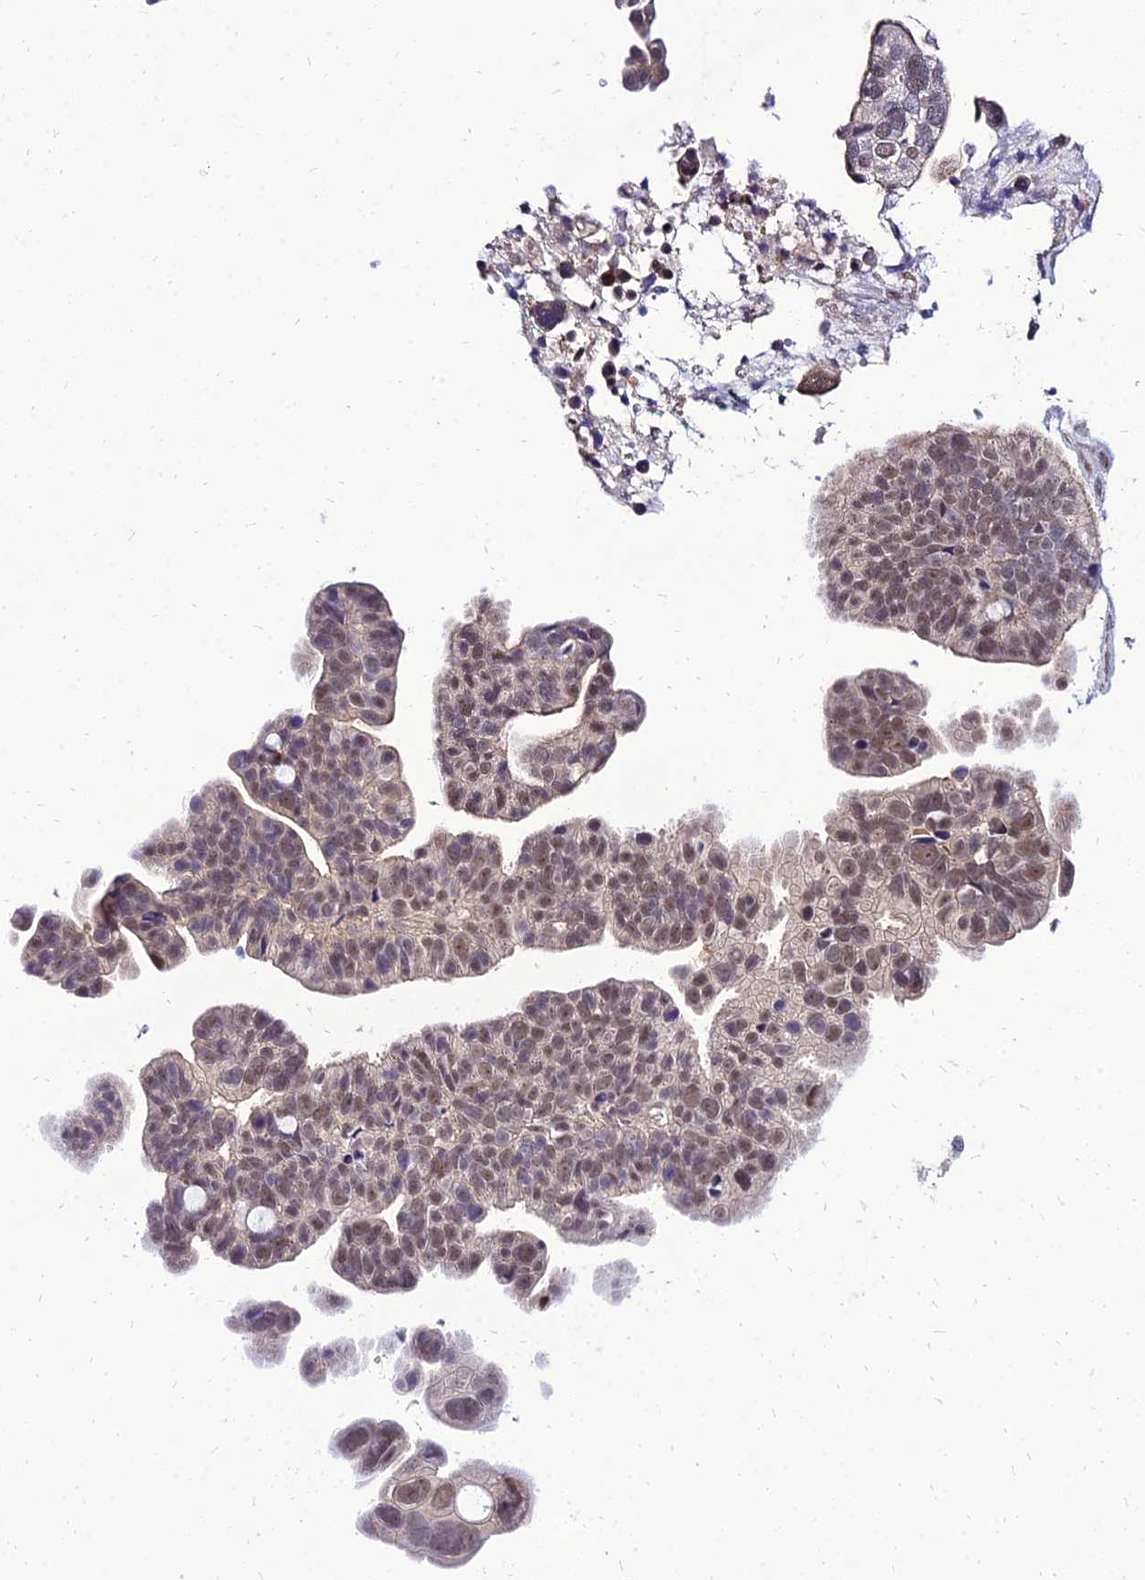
{"staining": {"intensity": "weak", "quantity": "25%-75%", "location": "nuclear"}, "tissue": "ovarian cancer", "cell_type": "Tumor cells", "image_type": "cancer", "snomed": [{"axis": "morphology", "description": "Cystadenocarcinoma, serous, NOS"}, {"axis": "topography", "description": "Ovary"}], "caption": "Immunohistochemistry (IHC) micrograph of ovarian serous cystadenocarcinoma stained for a protein (brown), which reveals low levels of weak nuclear staining in approximately 25%-75% of tumor cells.", "gene": "YEATS2", "patient": {"sex": "female", "age": 56}}